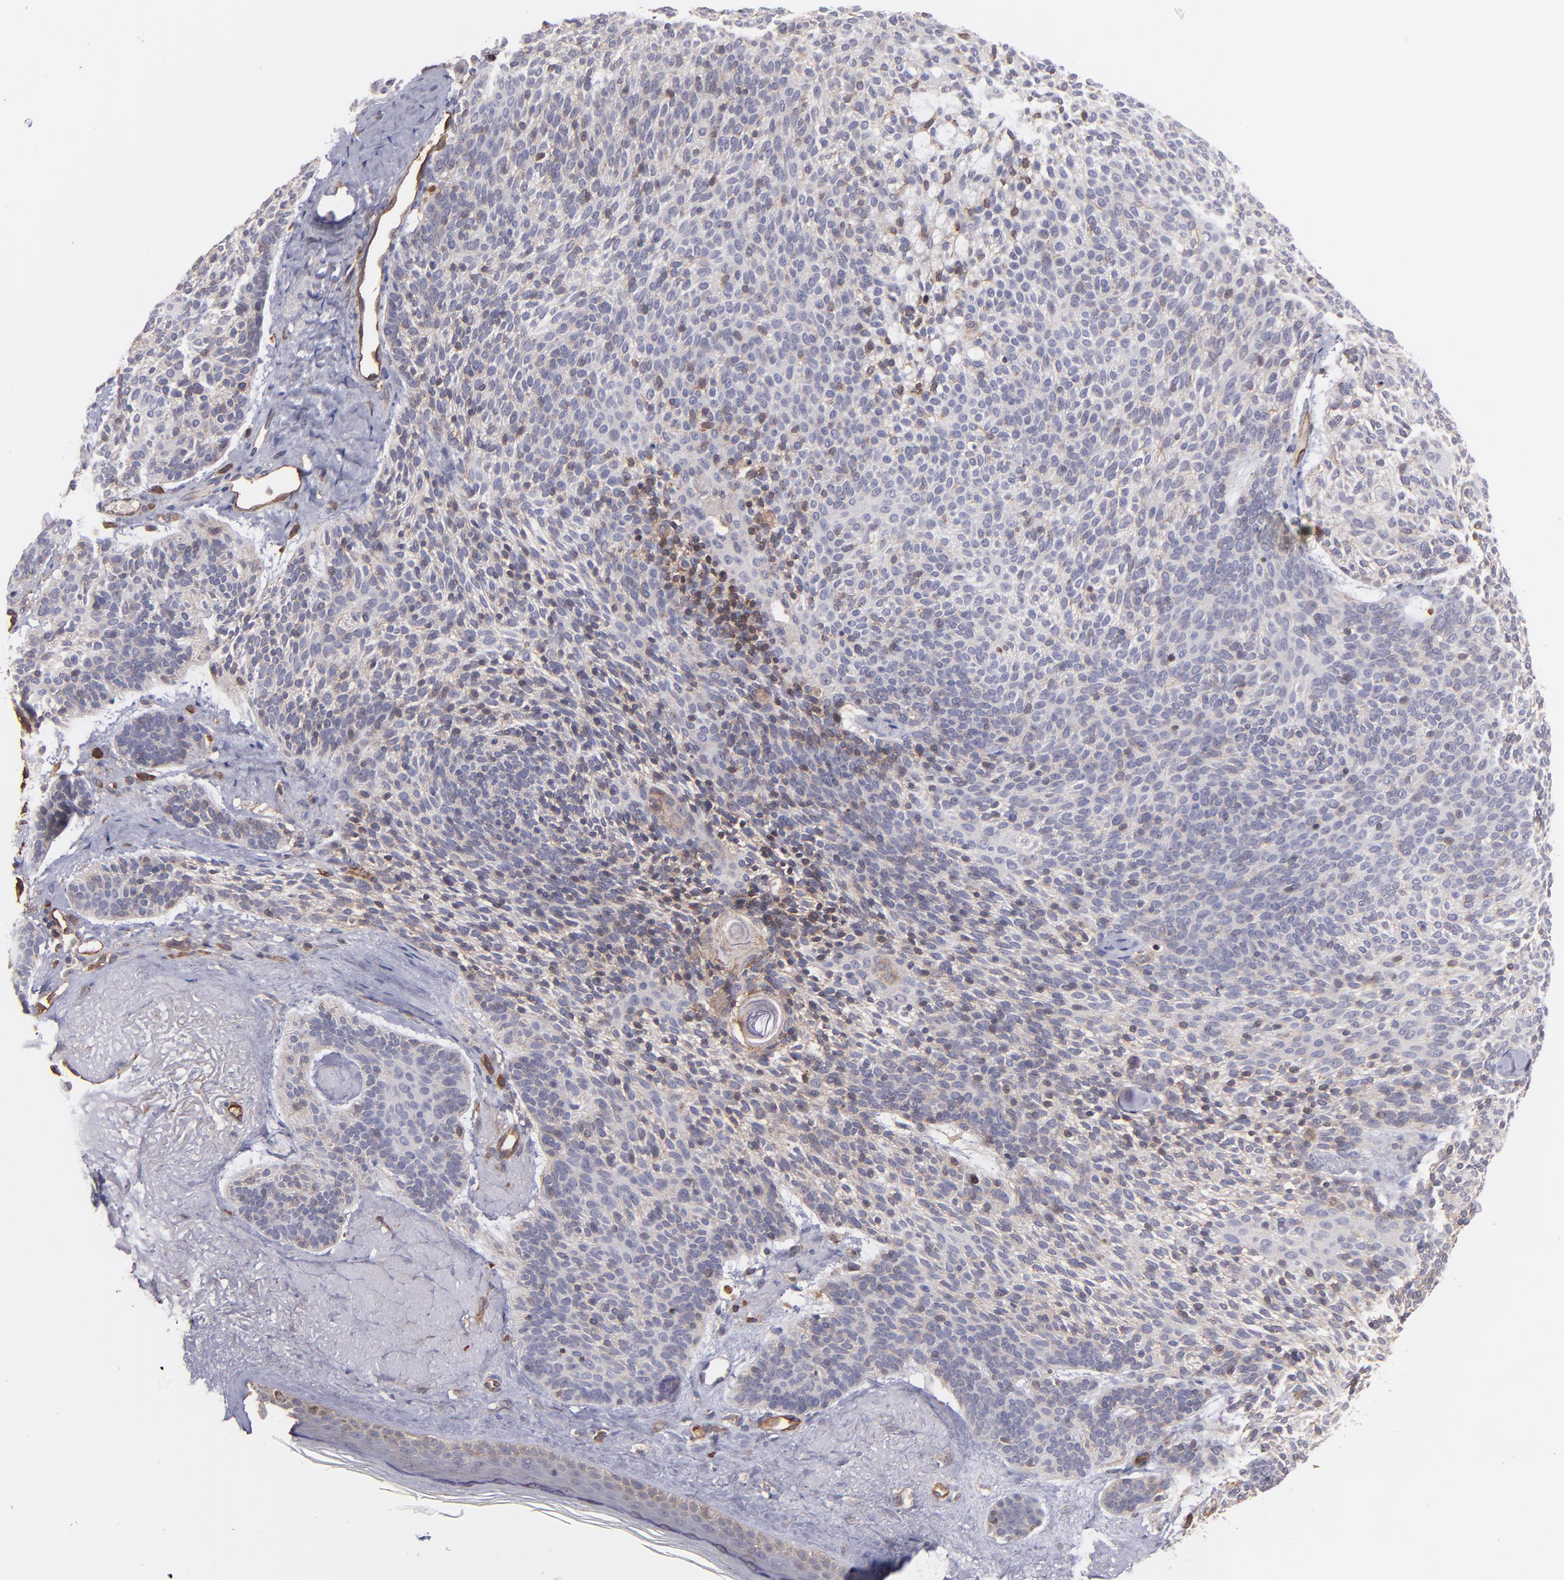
{"staining": {"intensity": "negative", "quantity": "none", "location": "none"}, "tissue": "skin cancer", "cell_type": "Tumor cells", "image_type": "cancer", "snomed": [{"axis": "morphology", "description": "Normal tissue, NOS"}, {"axis": "morphology", "description": "Basal cell carcinoma"}, {"axis": "topography", "description": "Skin"}], "caption": "Immunohistochemistry (IHC) of human skin basal cell carcinoma shows no staining in tumor cells.", "gene": "ICAM1", "patient": {"sex": "female", "age": 70}}